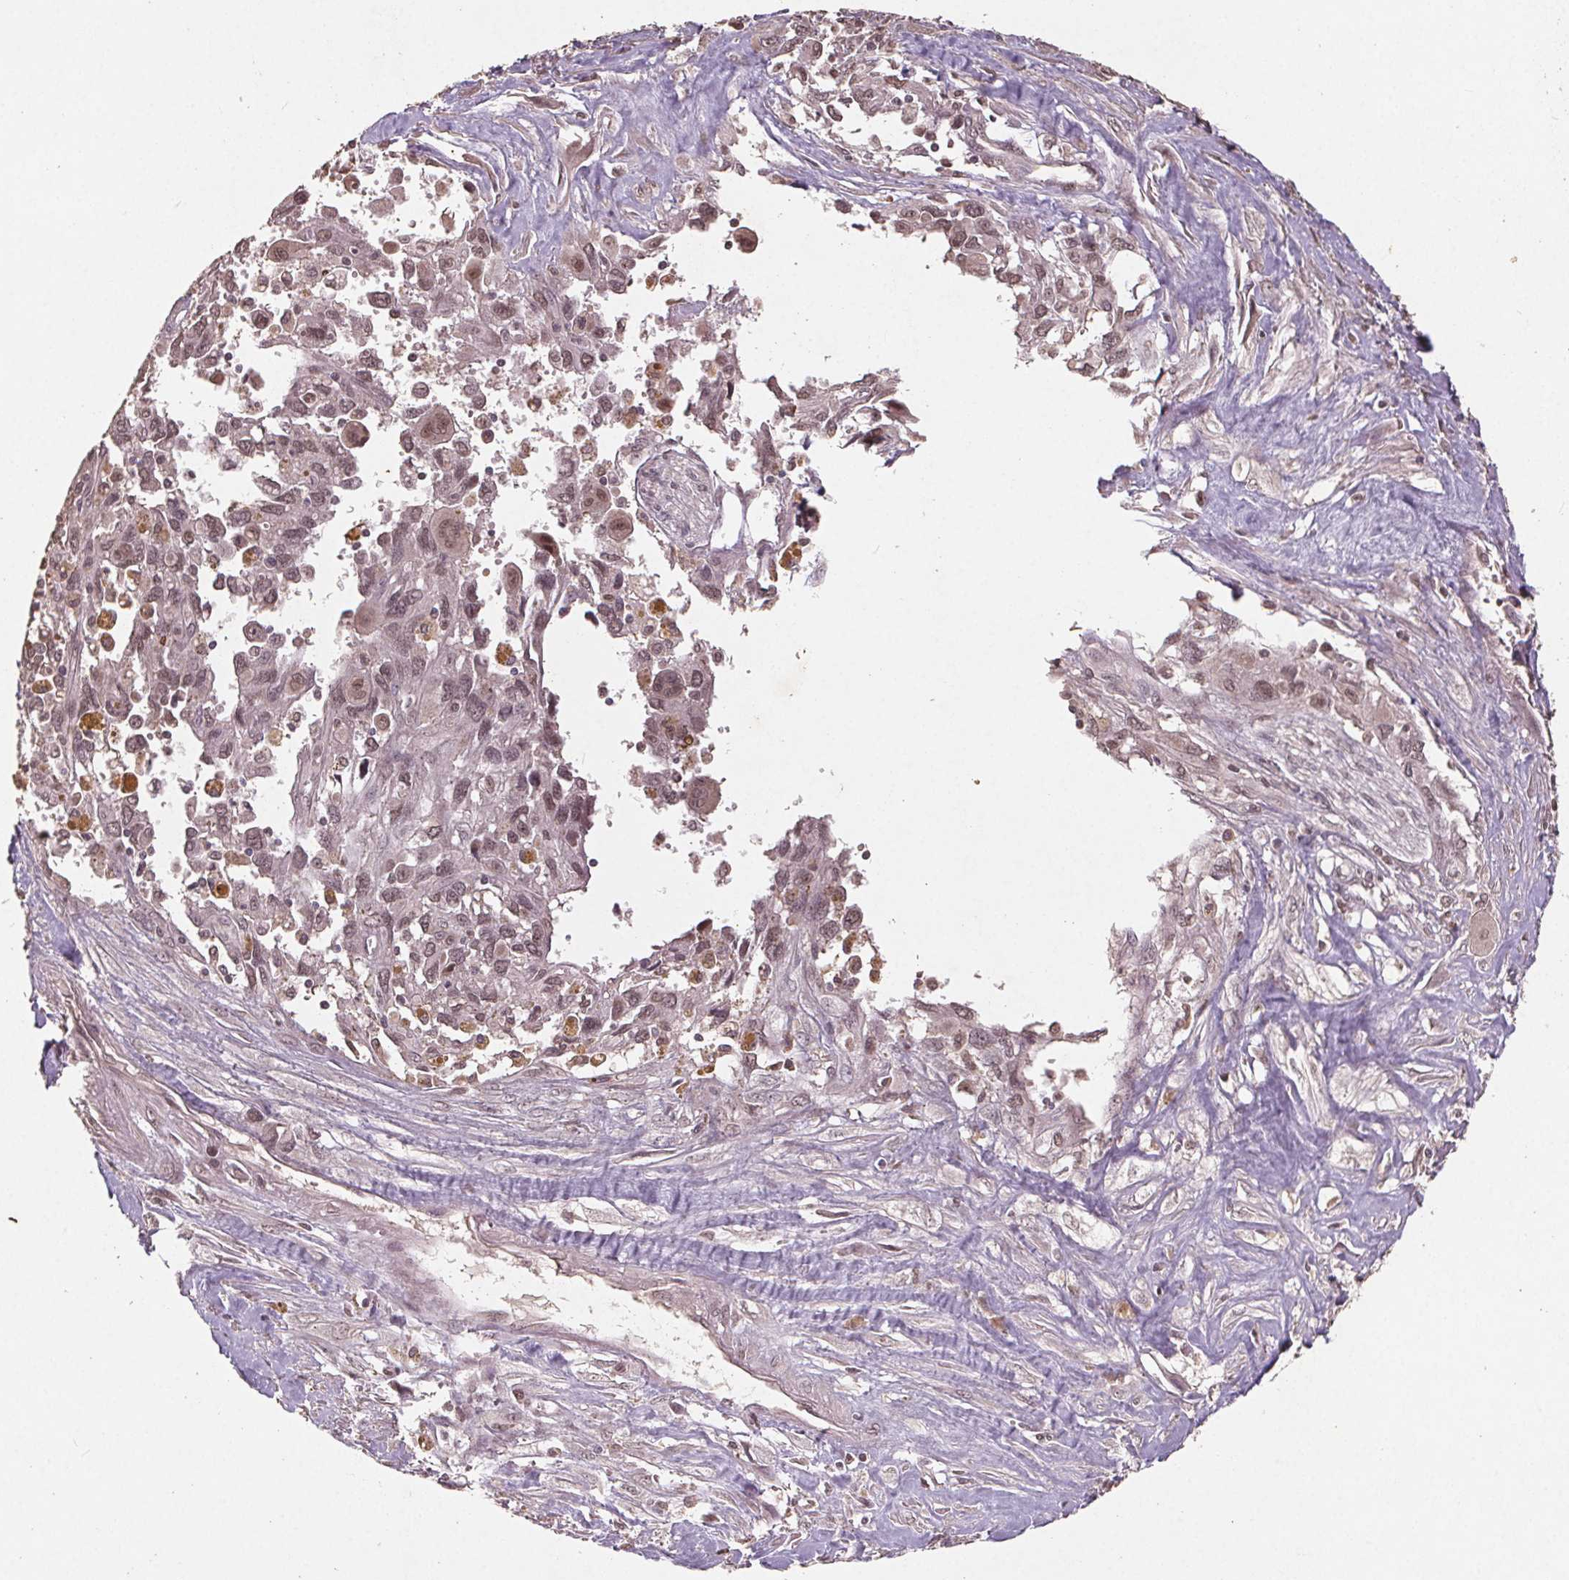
{"staining": {"intensity": "weak", "quantity": "25%-75%", "location": "nuclear"}, "tissue": "pancreatic cancer", "cell_type": "Tumor cells", "image_type": "cancer", "snomed": [{"axis": "morphology", "description": "Adenocarcinoma, NOS"}, {"axis": "topography", "description": "Pancreas"}], "caption": "IHC (DAB (3,3'-diaminobenzidine)) staining of pancreatic cancer (adenocarcinoma) exhibits weak nuclear protein positivity in approximately 25%-75% of tumor cells. (IHC, brightfield microscopy, high magnification).", "gene": "DNMT3B", "patient": {"sex": "female", "age": 47}}